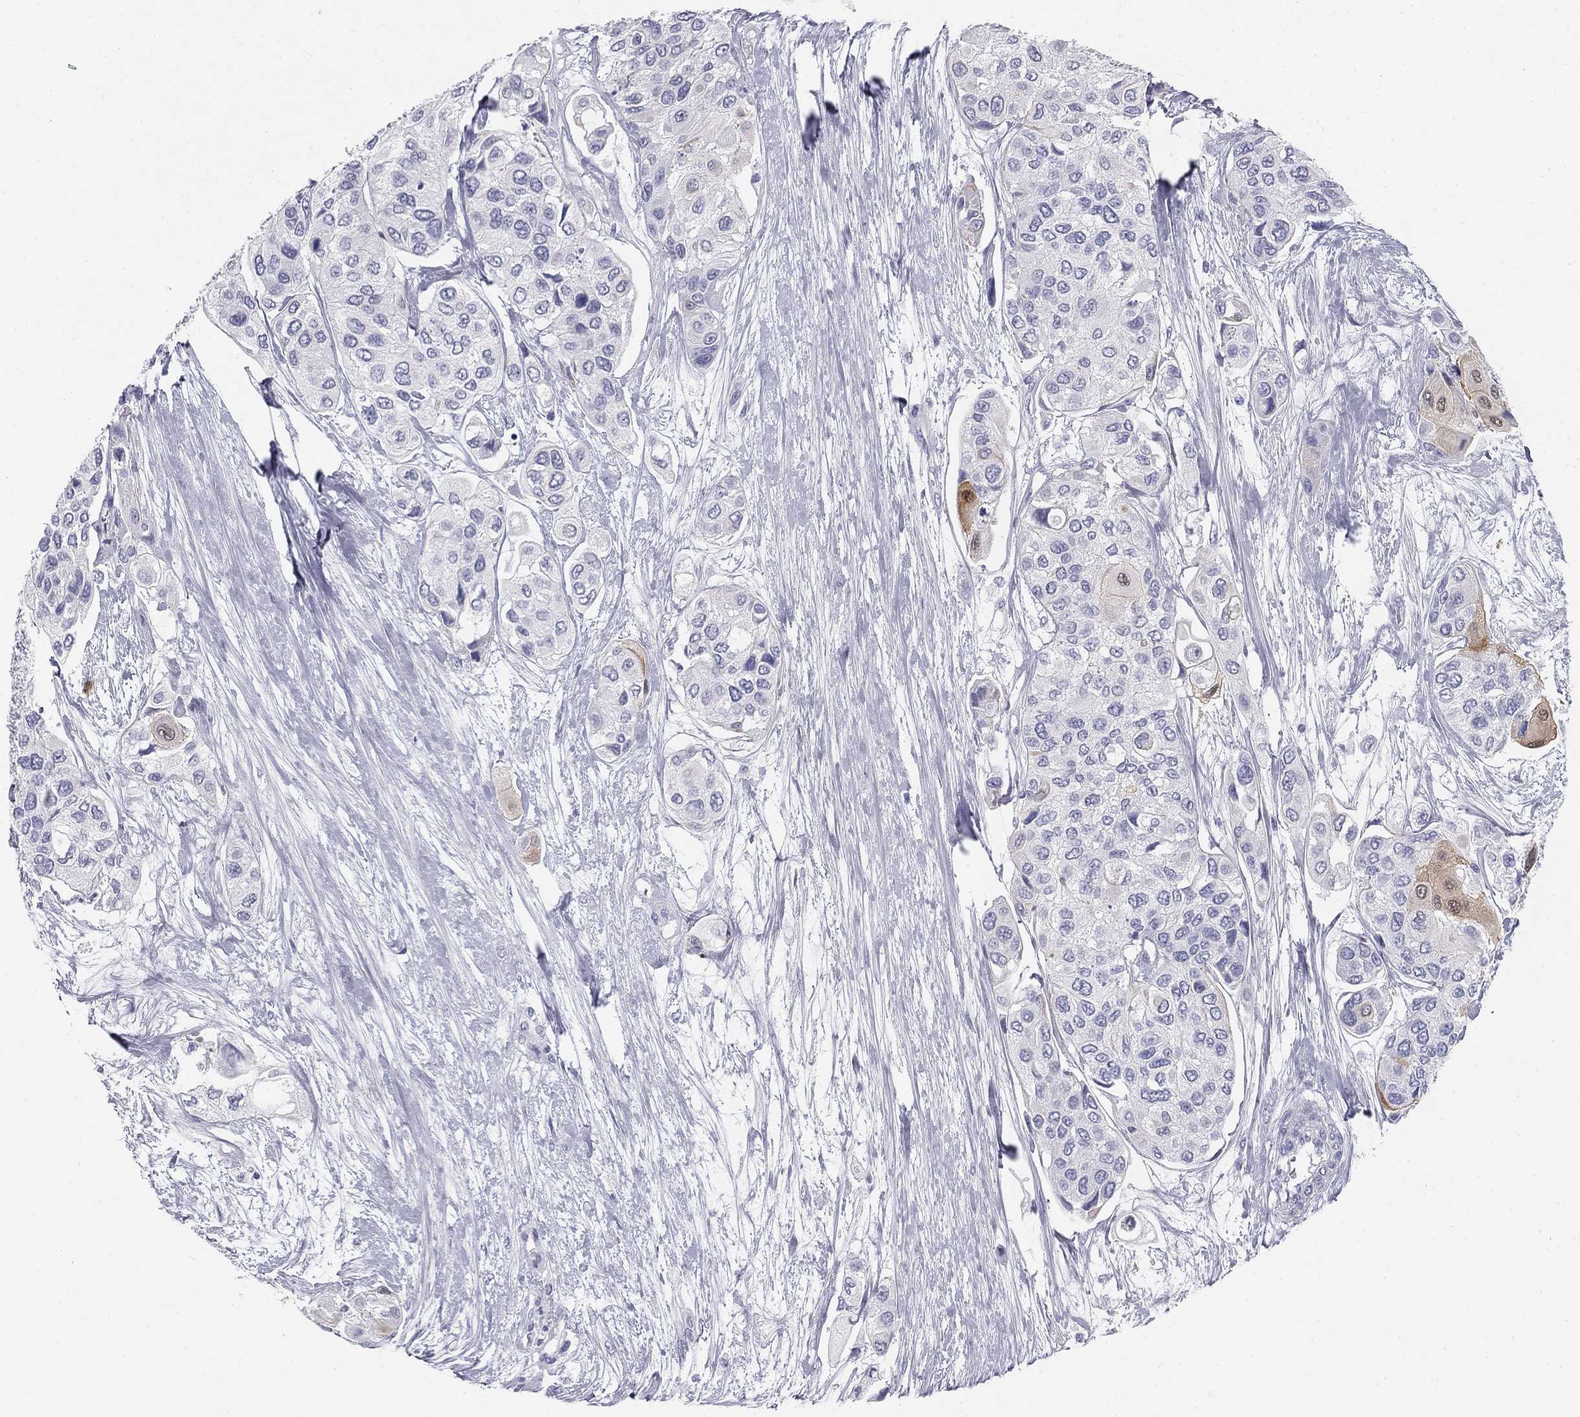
{"staining": {"intensity": "weak", "quantity": "<25%", "location": "cytoplasmic/membranous"}, "tissue": "urothelial cancer", "cell_type": "Tumor cells", "image_type": "cancer", "snomed": [{"axis": "morphology", "description": "Urothelial carcinoma, High grade"}, {"axis": "topography", "description": "Urinary bladder"}], "caption": "A histopathology image of urothelial carcinoma (high-grade) stained for a protein demonstrates no brown staining in tumor cells. The staining was performed using DAB (3,3'-diaminobenzidine) to visualize the protein expression in brown, while the nuclei were stained in blue with hematoxylin (Magnification: 20x).", "gene": "SULT2B1", "patient": {"sex": "male", "age": 77}}